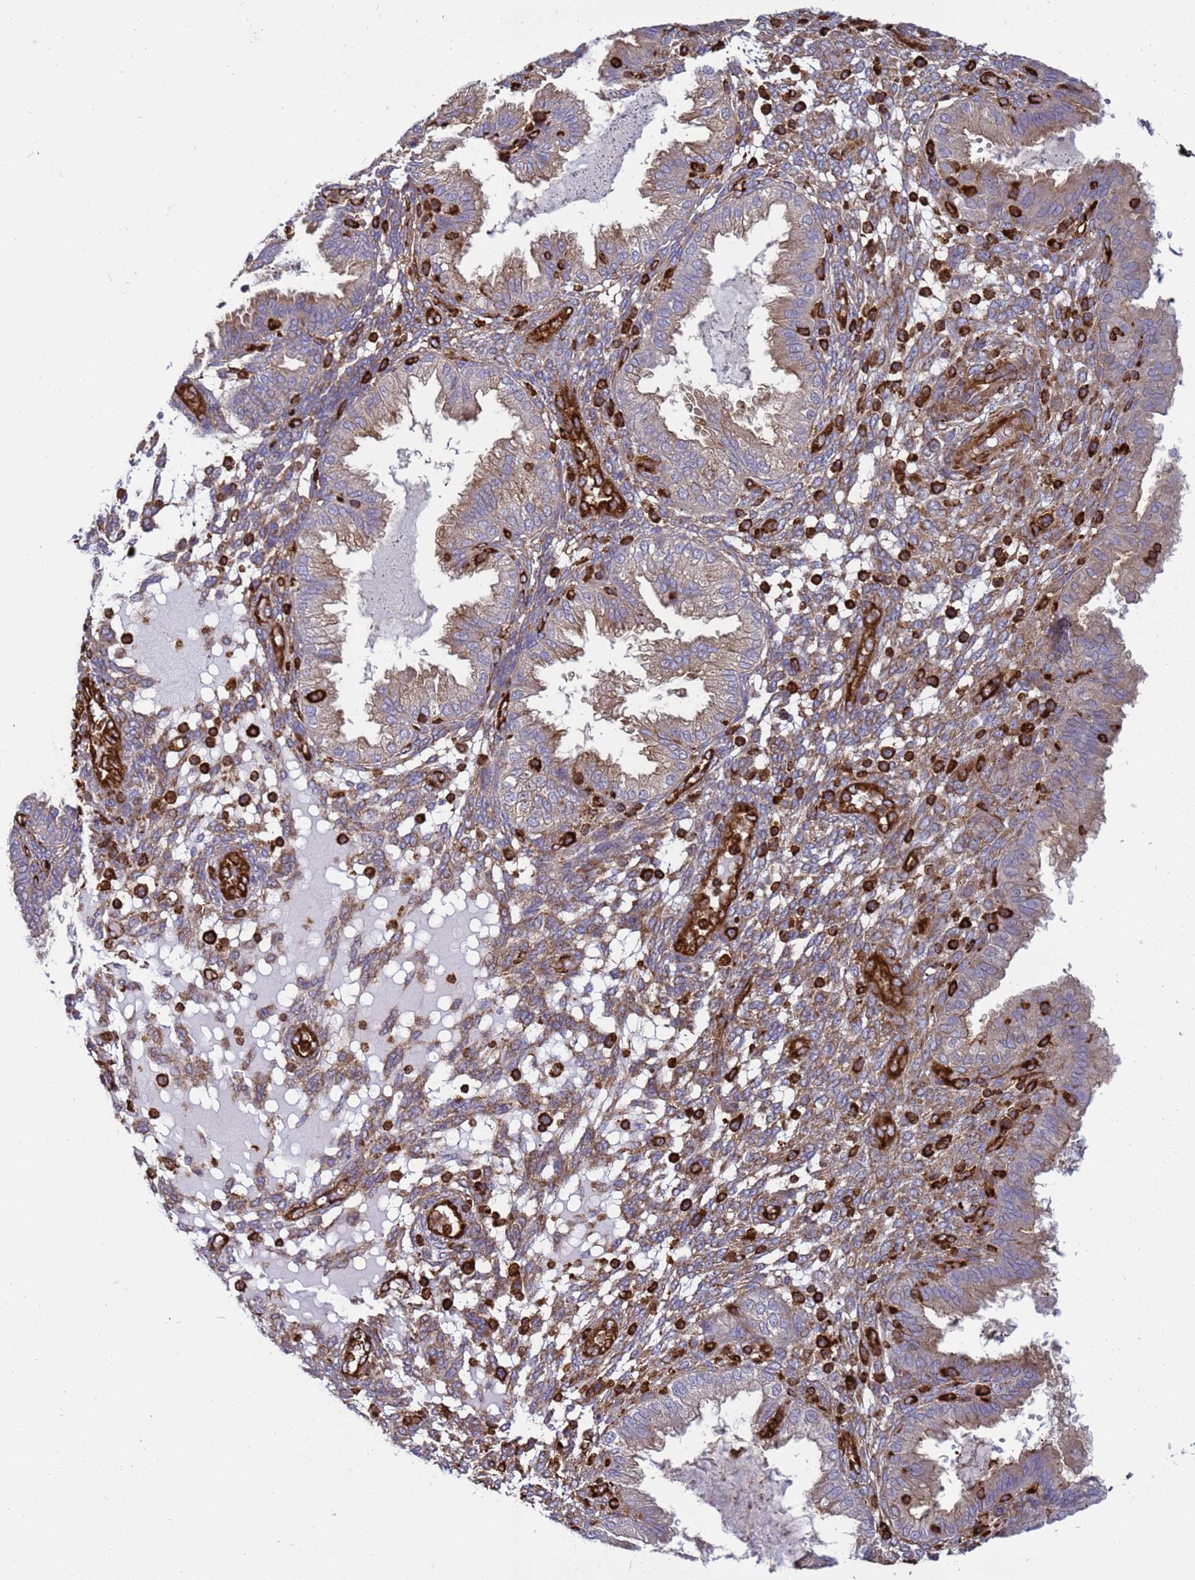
{"staining": {"intensity": "moderate", "quantity": "<25%", "location": "cytoplasmic/membranous"}, "tissue": "endometrium", "cell_type": "Cells in endometrial stroma", "image_type": "normal", "snomed": [{"axis": "morphology", "description": "Normal tissue, NOS"}, {"axis": "topography", "description": "Endometrium"}], "caption": "High-magnification brightfield microscopy of unremarkable endometrium stained with DAB (brown) and counterstained with hematoxylin (blue). cells in endometrial stroma exhibit moderate cytoplasmic/membranous staining is present in approximately<25% of cells.", "gene": "ZBTB8OS", "patient": {"sex": "female", "age": 33}}